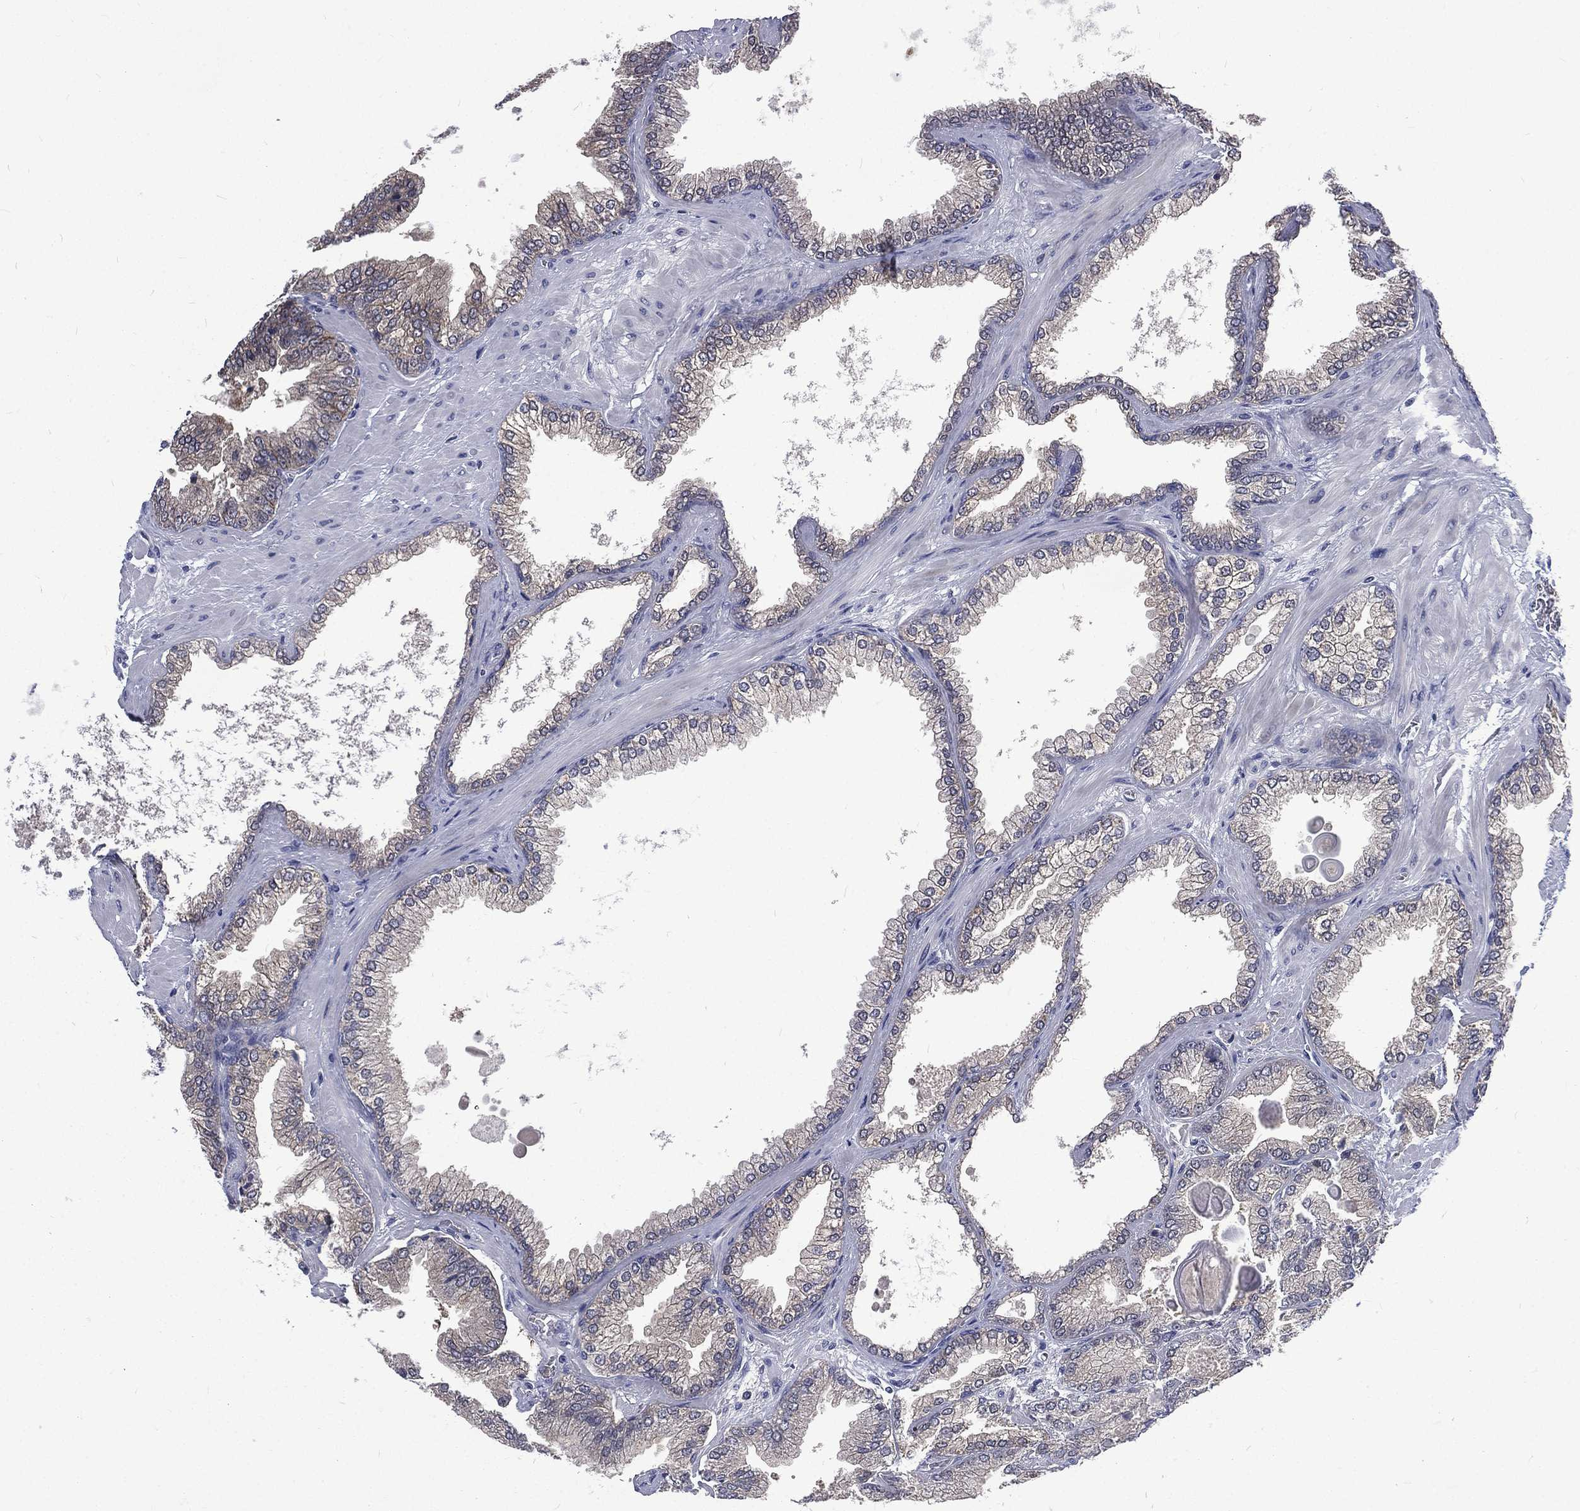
{"staining": {"intensity": "weak", "quantity": "25%-75%", "location": "cytoplasmic/membranous"}, "tissue": "prostate cancer", "cell_type": "Tumor cells", "image_type": "cancer", "snomed": [{"axis": "morphology", "description": "Adenocarcinoma, Low grade"}, {"axis": "topography", "description": "Prostate"}], "caption": "A high-resolution micrograph shows immunohistochemistry staining of prostate cancer (adenocarcinoma (low-grade)), which exhibits weak cytoplasmic/membranous staining in approximately 25%-75% of tumor cells. Using DAB (brown) and hematoxylin (blue) stains, captured at high magnification using brightfield microscopy.", "gene": "CA12", "patient": {"sex": "male", "age": 72}}